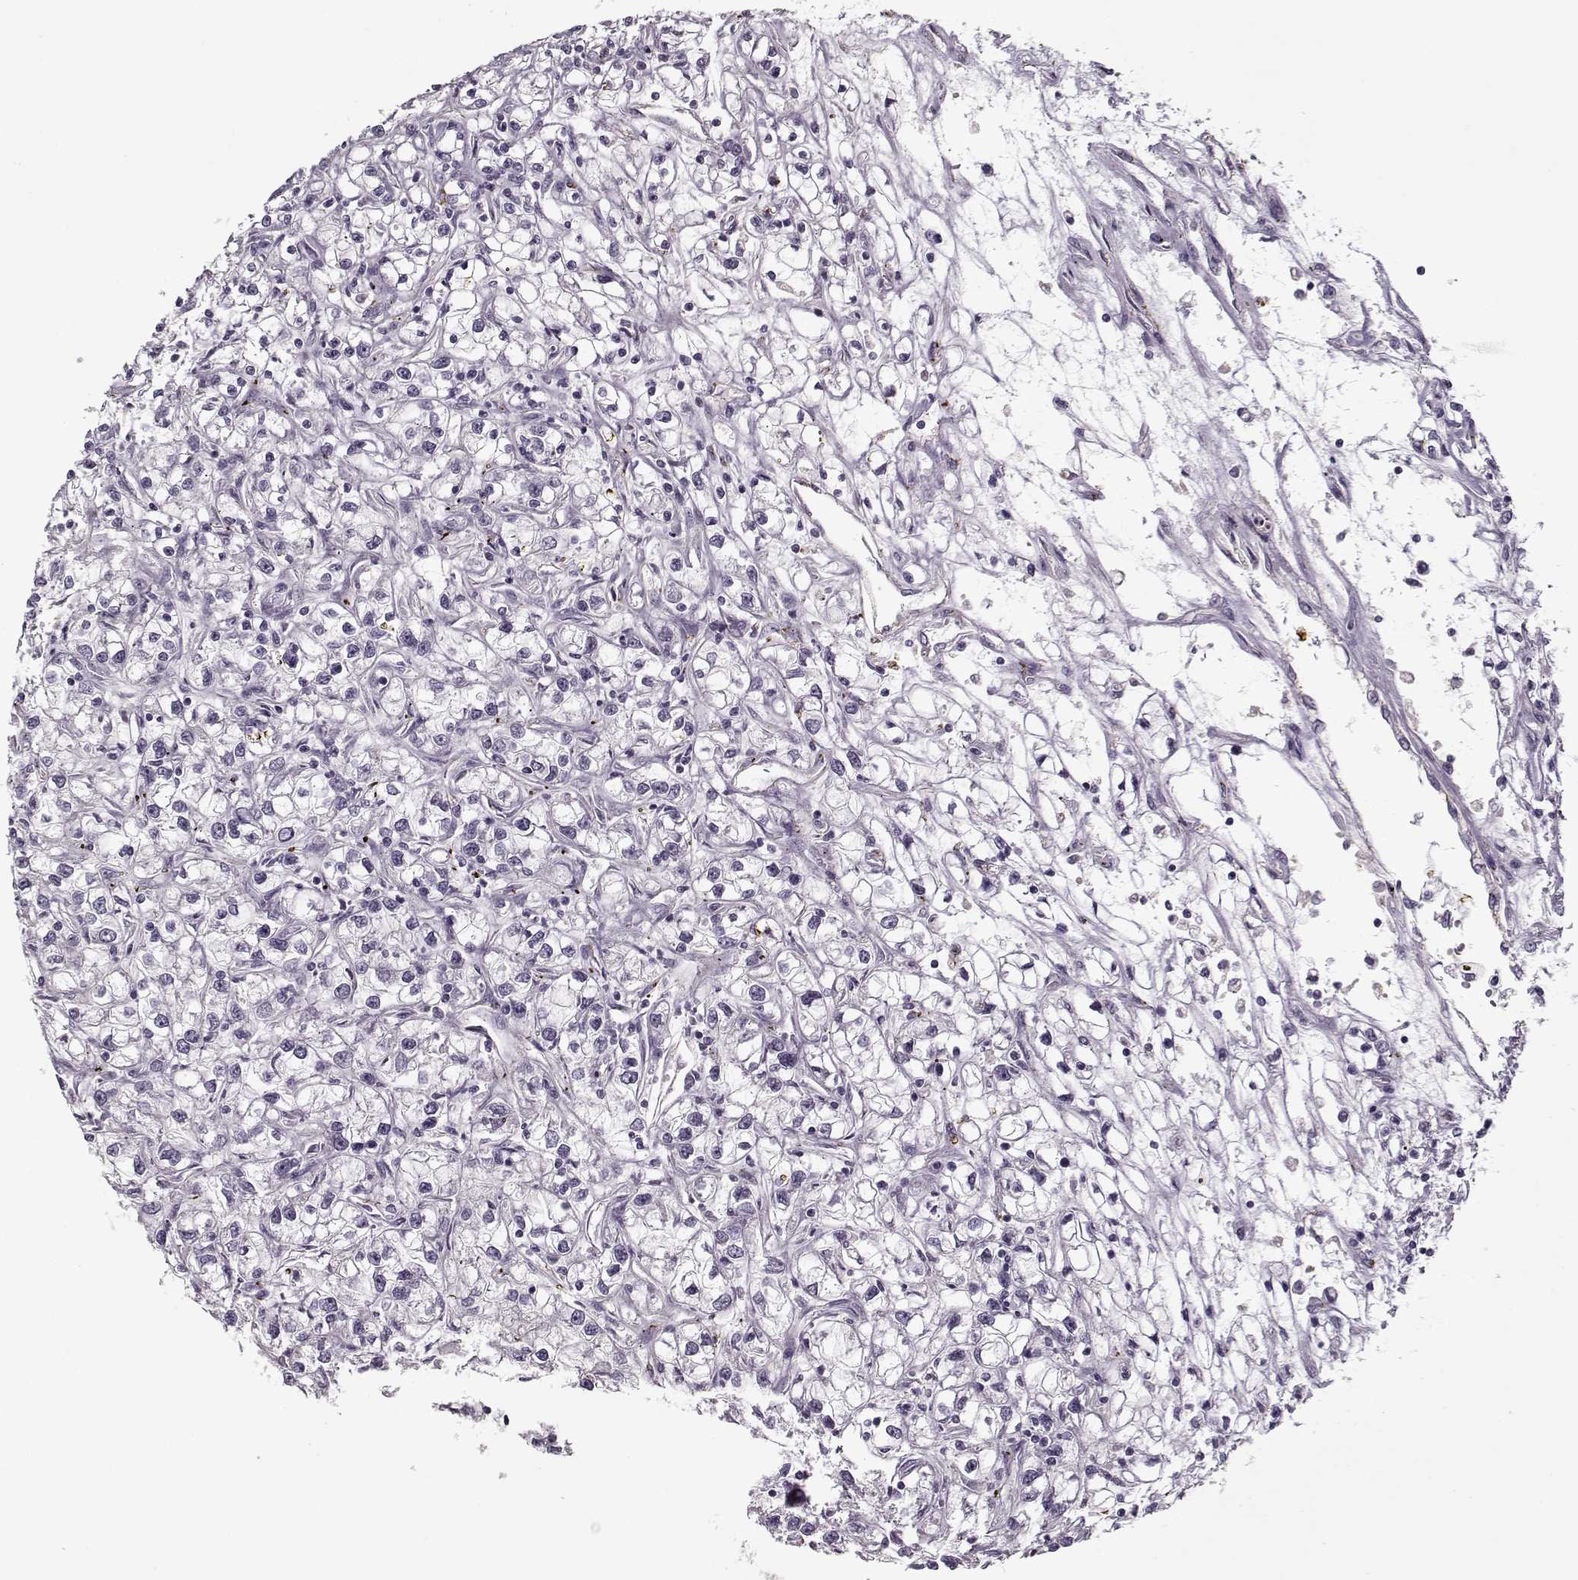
{"staining": {"intensity": "negative", "quantity": "none", "location": "none"}, "tissue": "renal cancer", "cell_type": "Tumor cells", "image_type": "cancer", "snomed": [{"axis": "morphology", "description": "Adenocarcinoma, NOS"}, {"axis": "topography", "description": "Kidney"}], "caption": "A high-resolution photomicrograph shows immunohistochemistry staining of adenocarcinoma (renal), which displays no significant staining in tumor cells.", "gene": "UNC13D", "patient": {"sex": "female", "age": 59}}